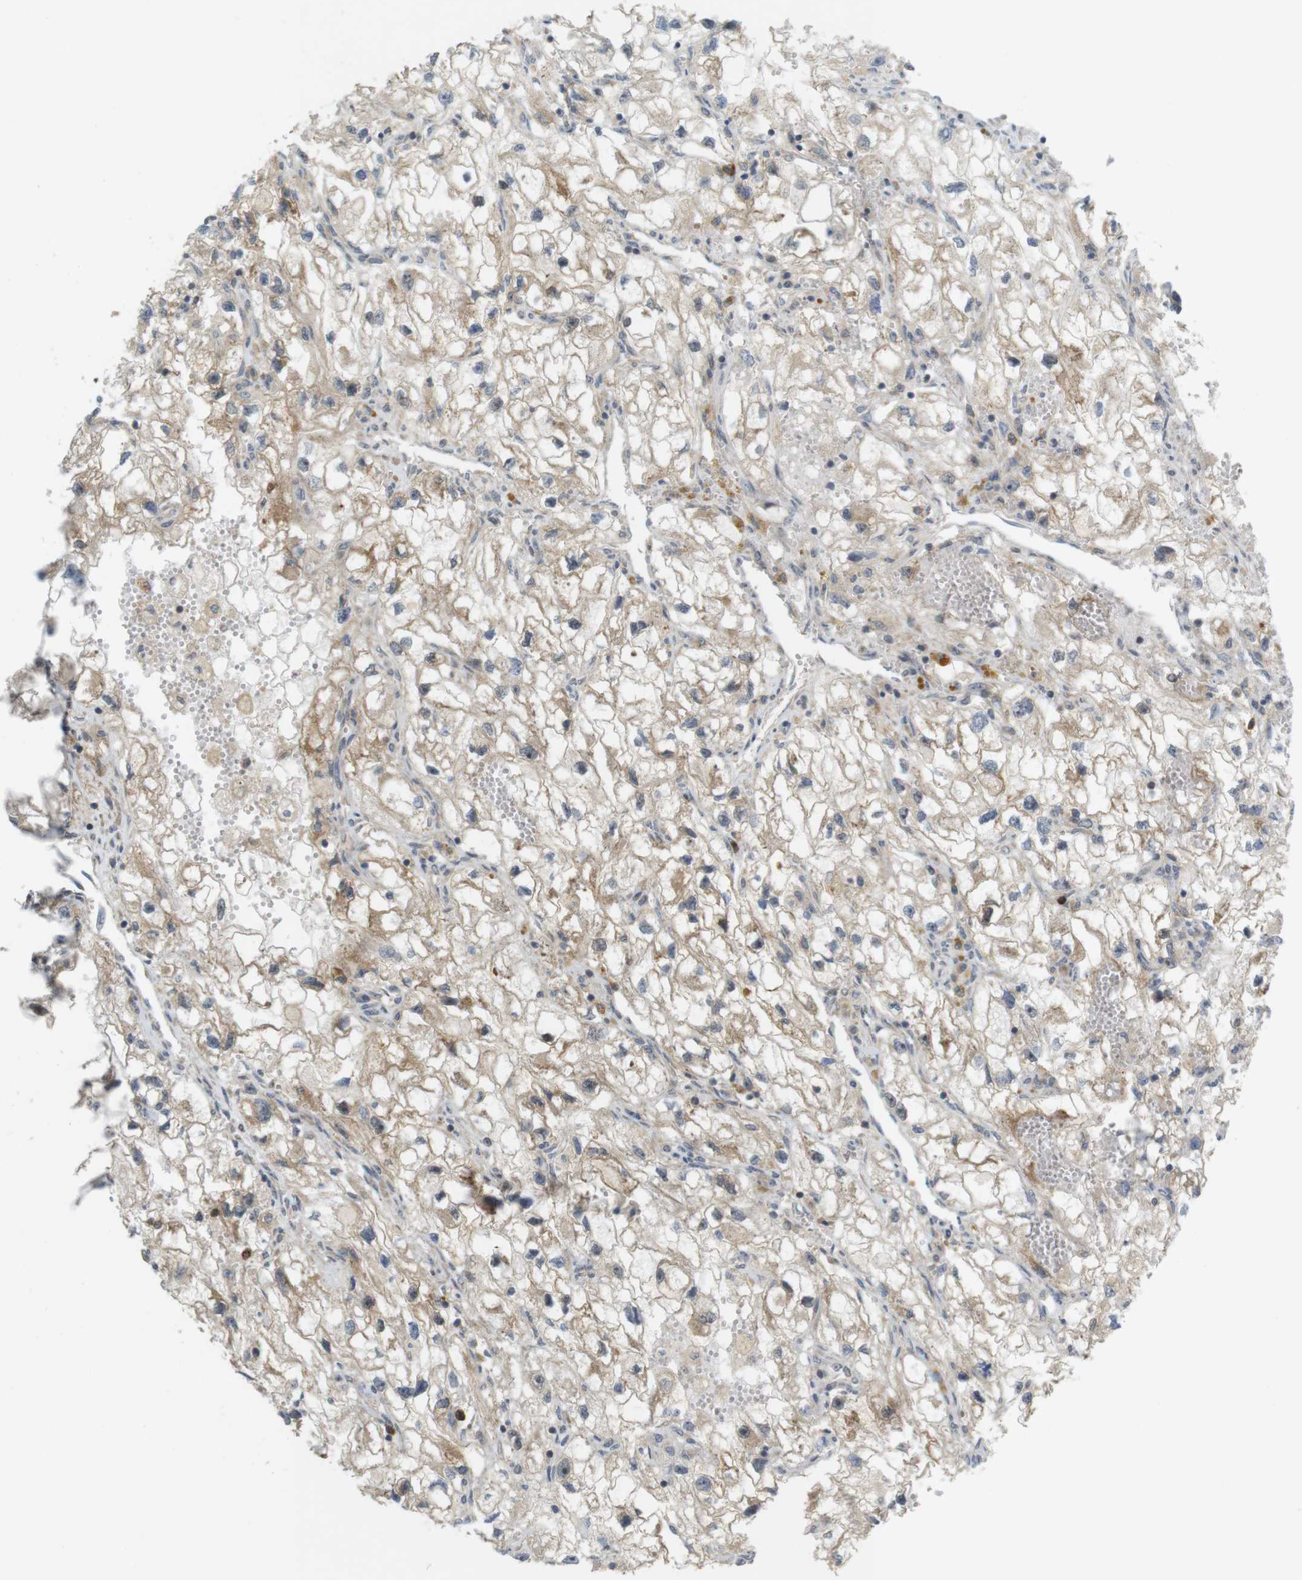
{"staining": {"intensity": "moderate", "quantity": ">75%", "location": "cytoplasmic/membranous"}, "tissue": "renal cancer", "cell_type": "Tumor cells", "image_type": "cancer", "snomed": [{"axis": "morphology", "description": "Adenocarcinoma, NOS"}, {"axis": "topography", "description": "Kidney"}], "caption": "Renal cancer stained with DAB immunohistochemistry reveals medium levels of moderate cytoplasmic/membranous positivity in approximately >75% of tumor cells.", "gene": "TMX3", "patient": {"sex": "female", "age": 70}}